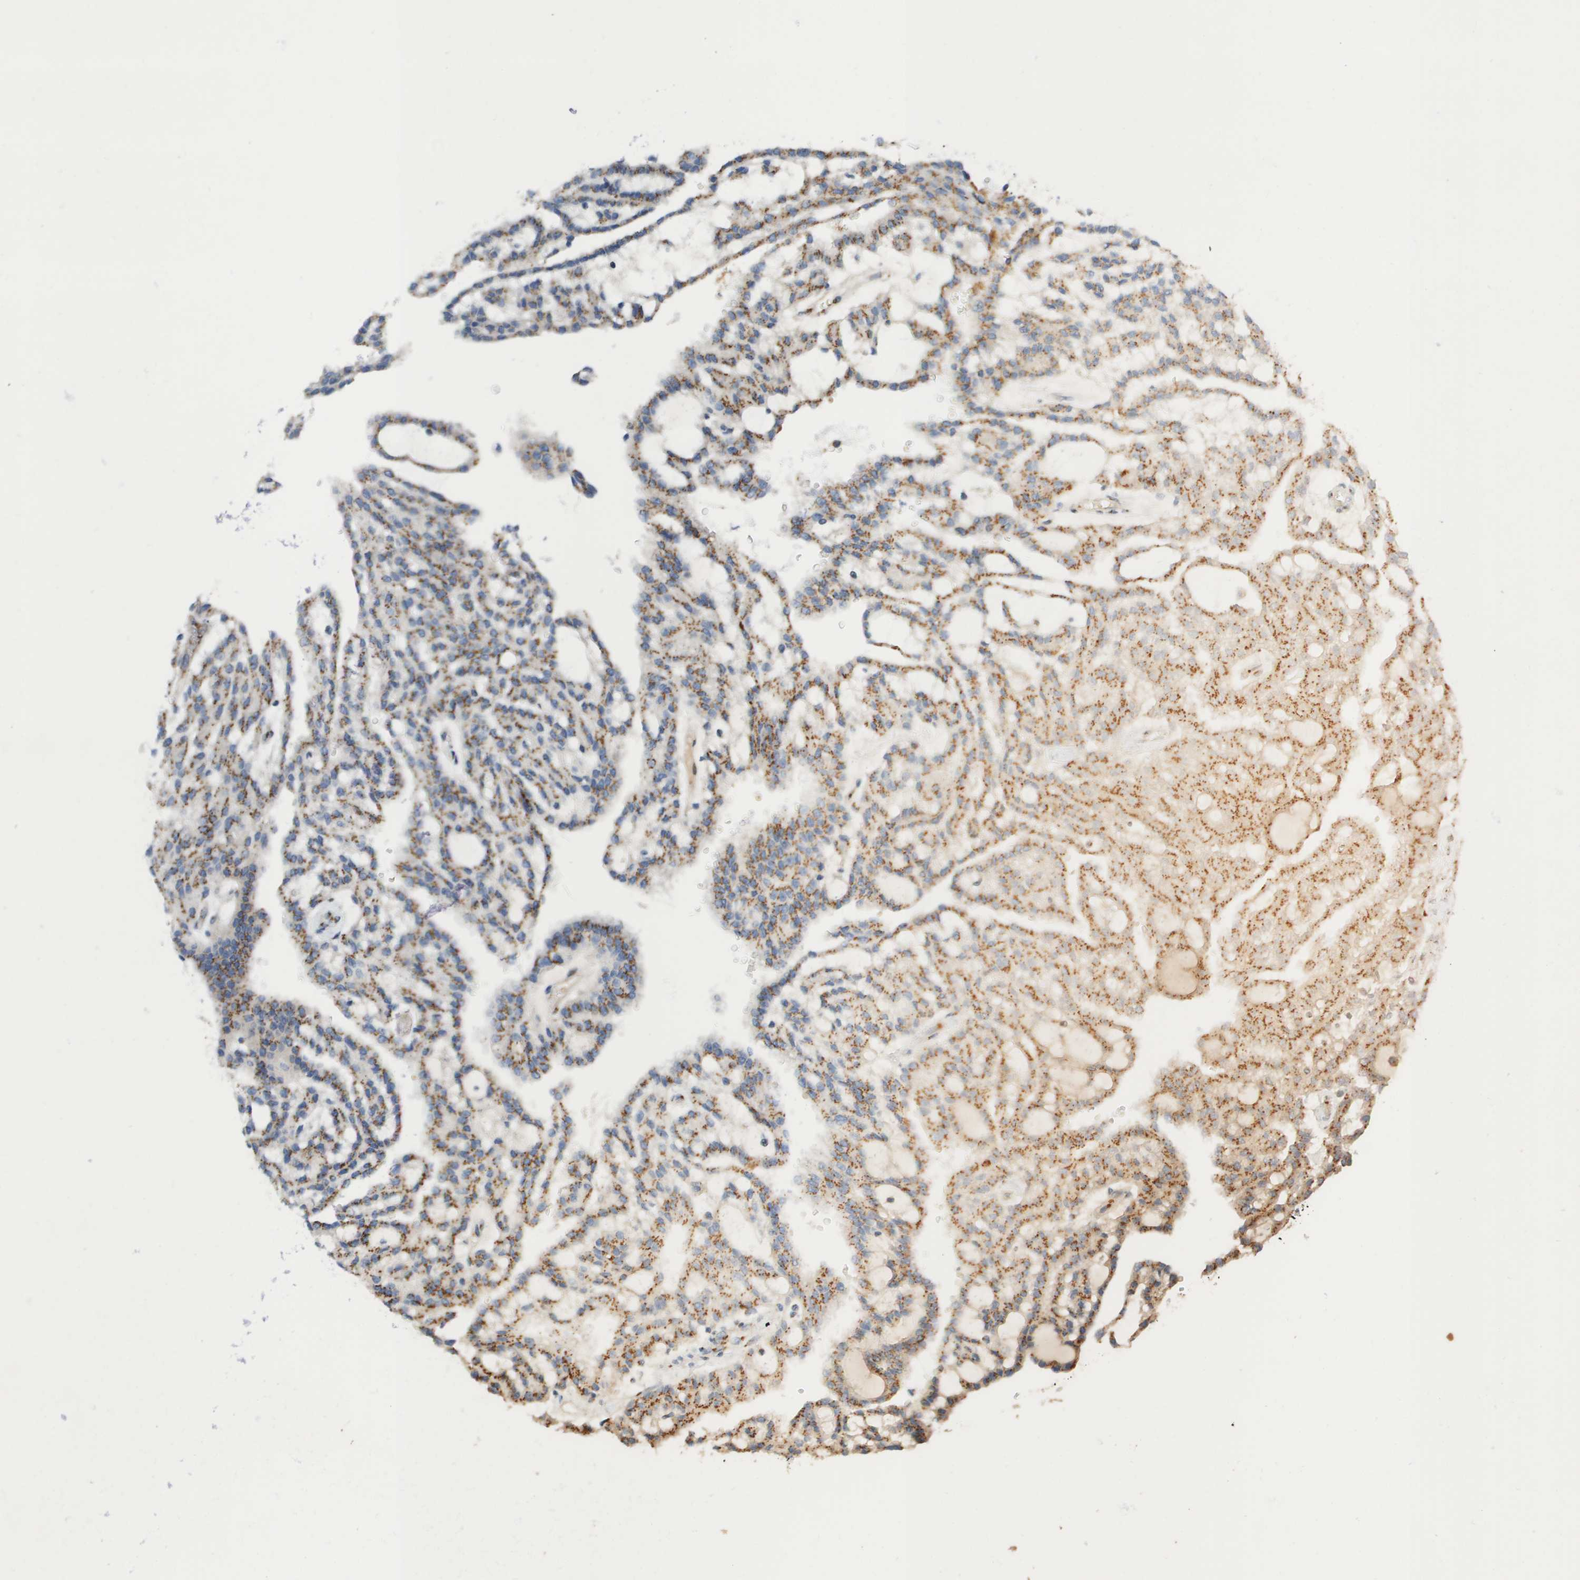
{"staining": {"intensity": "moderate", "quantity": ">75%", "location": "cytoplasmic/membranous"}, "tissue": "renal cancer", "cell_type": "Tumor cells", "image_type": "cancer", "snomed": [{"axis": "morphology", "description": "Adenocarcinoma, NOS"}, {"axis": "topography", "description": "Kidney"}], "caption": "Protein staining of adenocarcinoma (renal) tissue exhibits moderate cytoplasmic/membranous positivity in approximately >75% of tumor cells.", "gene": "QSOX2", "patient": {"sex": "male", "age": 63}}